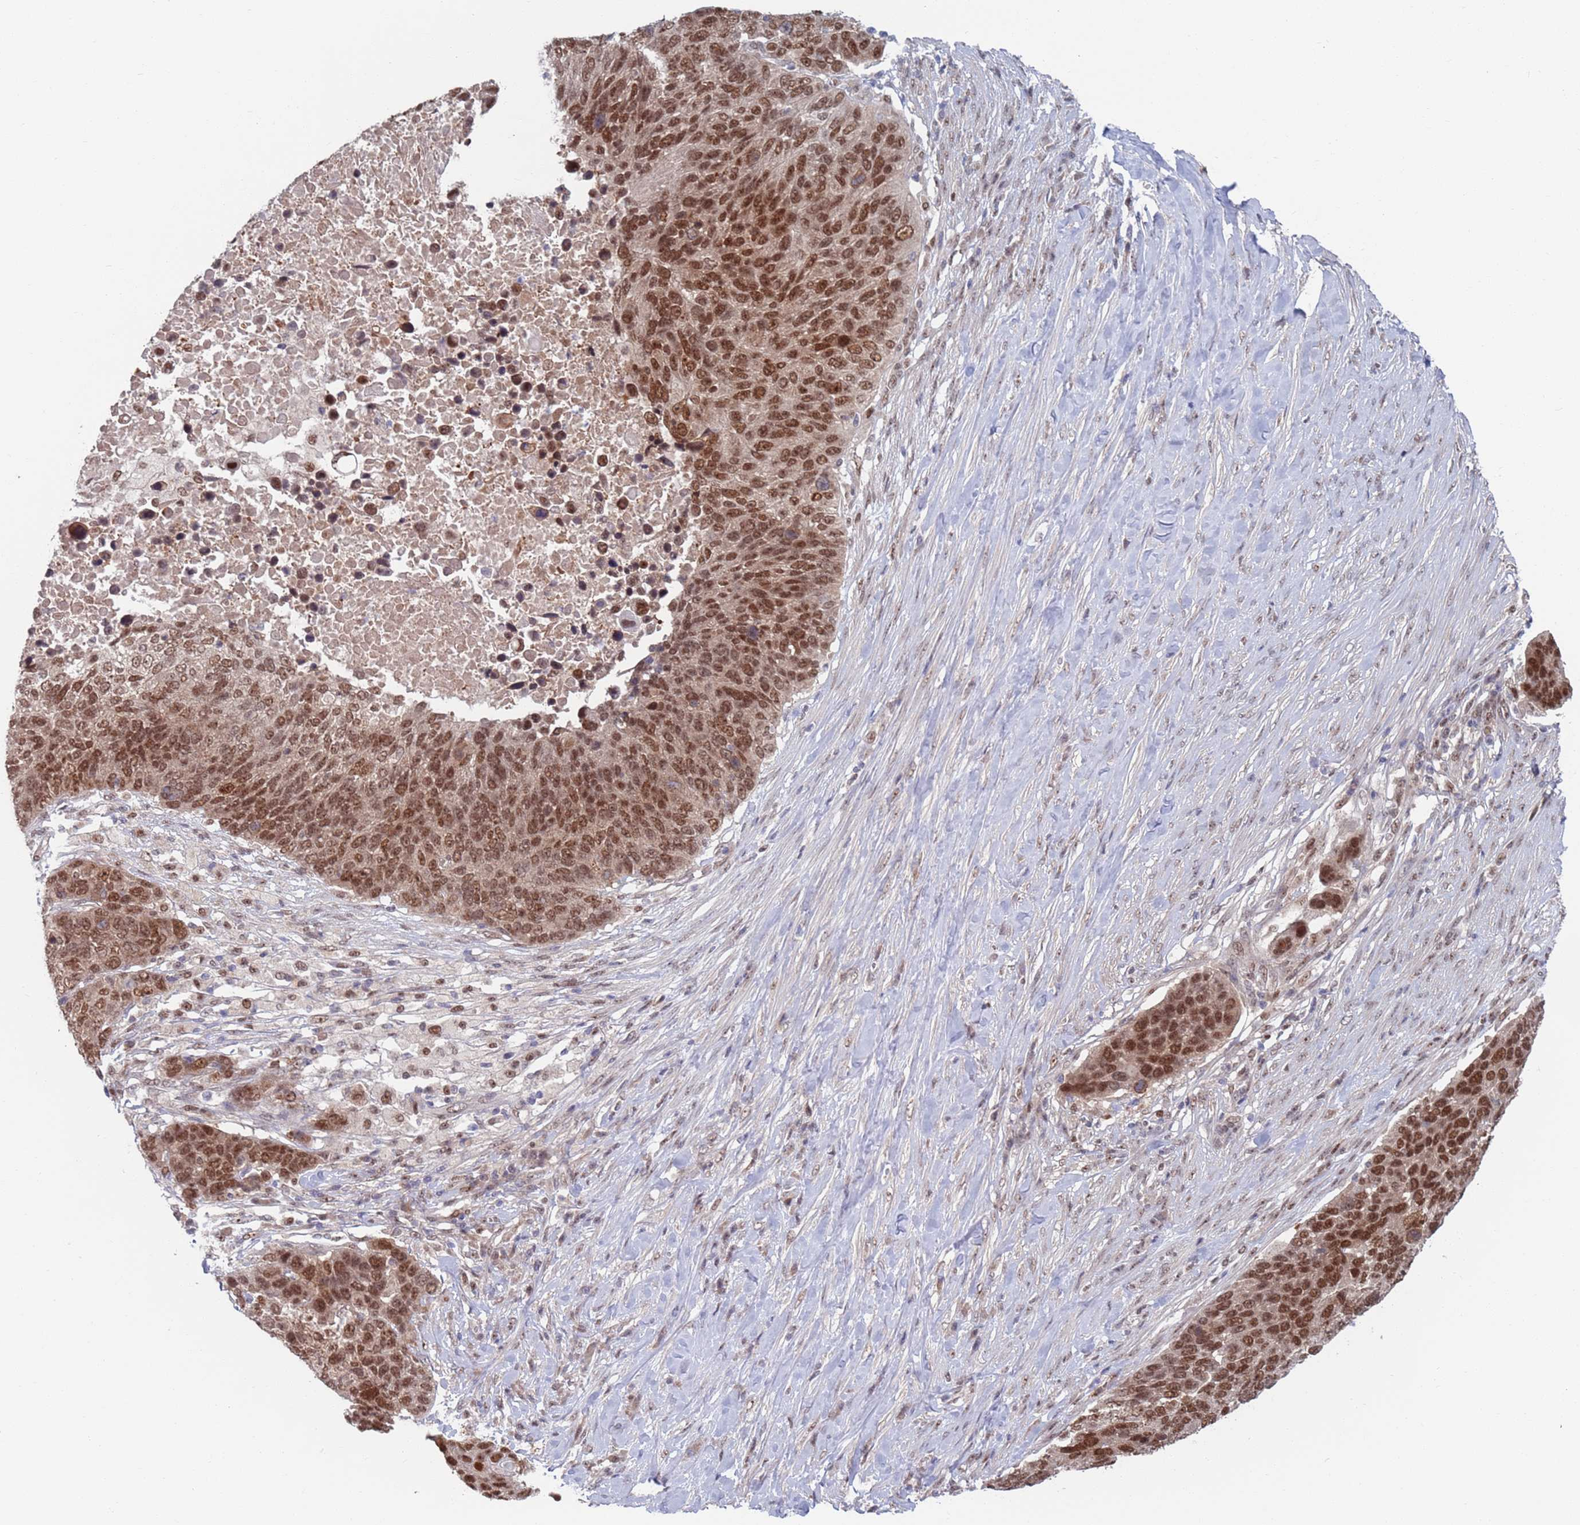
{"staining": {"intensity": "moderate", "quantity": ">75%", "location": "nuclear"}, "tissue": "lung cancer", "cell_type": "Tumor cells", "image_type": "cancer", "snomed": [{"axis": "morphology", "description": "Normal tissue, NOS"}, {"axis": "morphology", "description": "Squamous cell carcinoma, NOS"}, {"axis": "topography", "description": "Lymph node"}, {"axis": "topography", "description": "Lung"}], "caption": "A medium amount of moderate nuclear staining is present in about >75% of tumor cells in lung squamous cell carcinoma tissue.", "gene": "RPP25", "patient": {"sex": "male", "age": 66}}